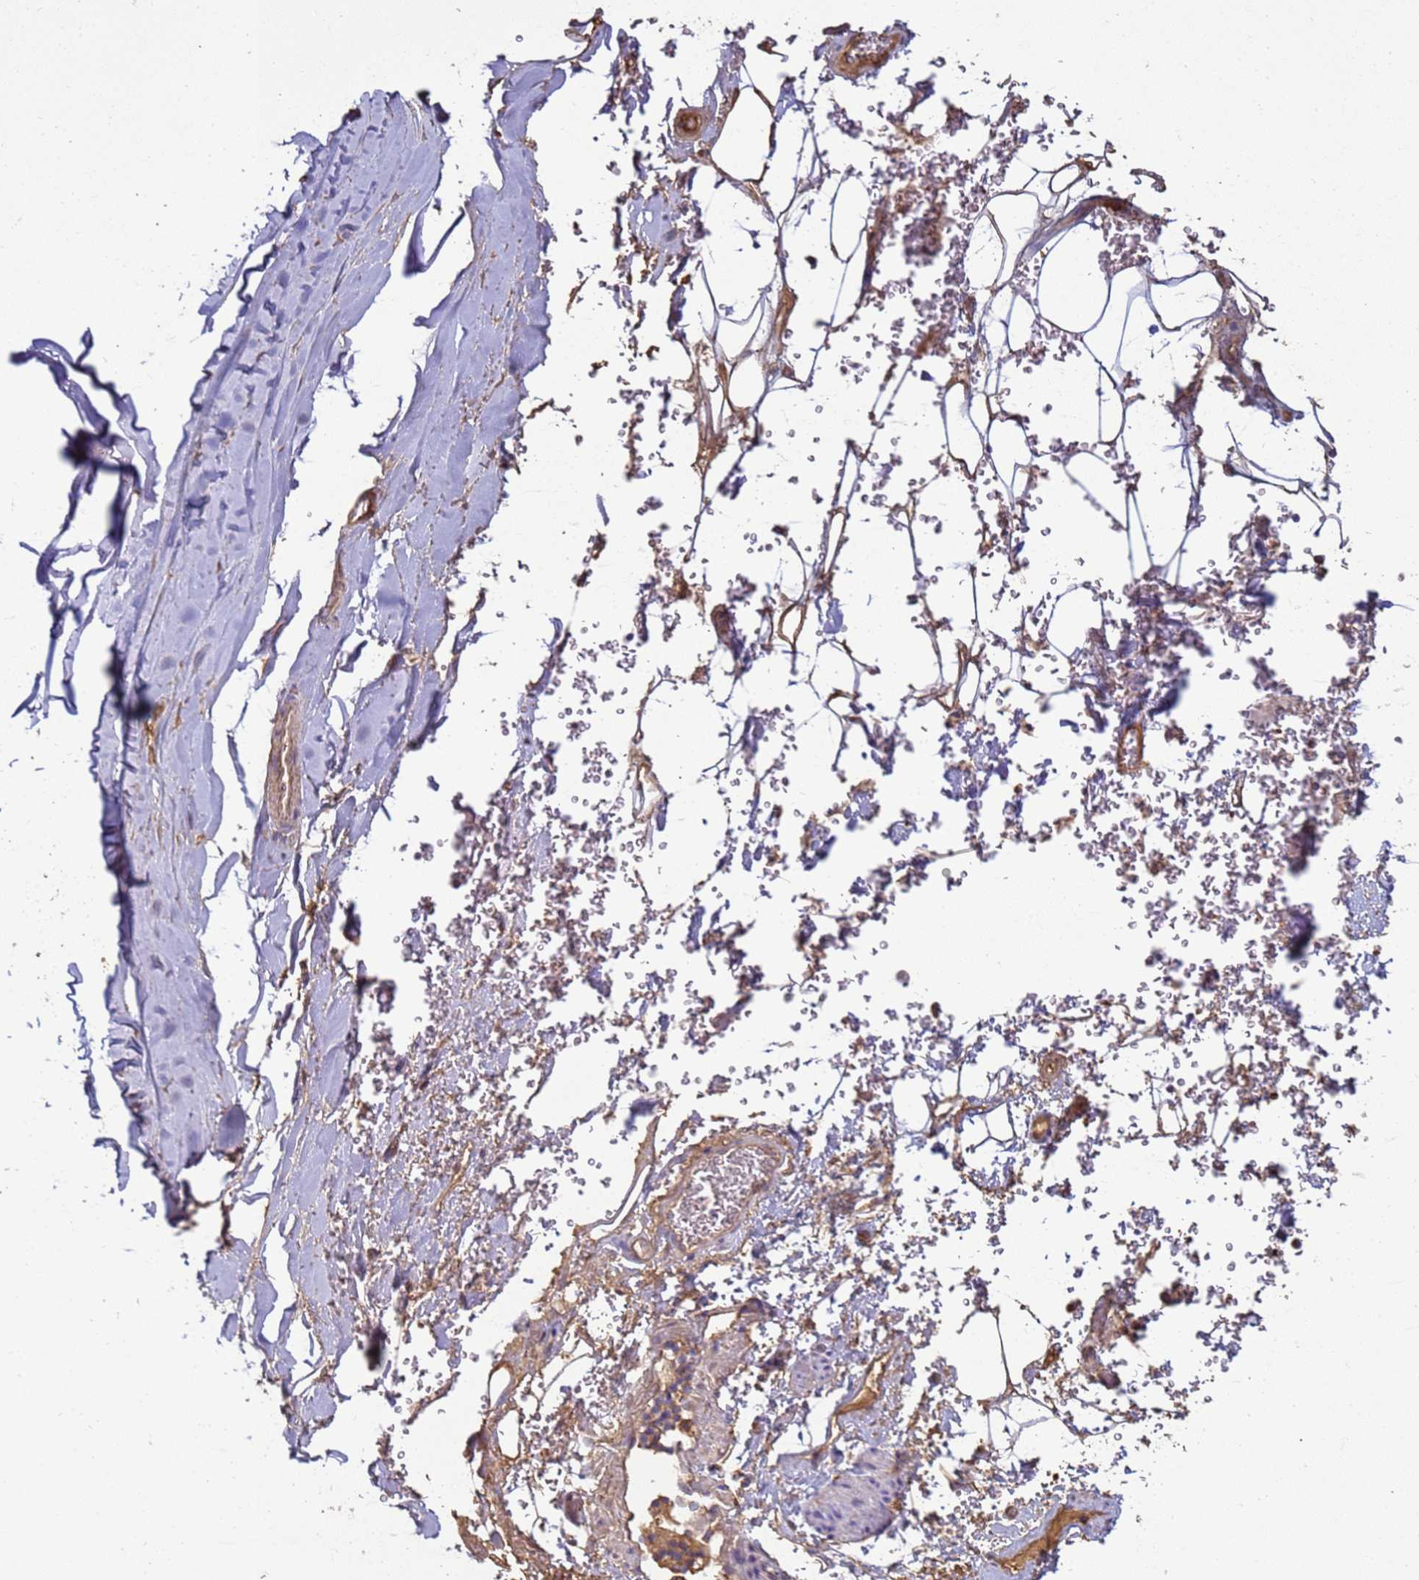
{"staining": {"intensity": "weak", "quantity": "25%-75%", "location": "cytoplasmic/membranous"}, "tissue": "adipose tissue", "cell_type": "Adipocytes", "image_type": "normal", "snomed": [{"axis": "morphology", "description": "Normal tissue, NOS"}, {"axis": "topography", "description": "Cartilage tissue"}], "caption": "IHC micrograph of benign adipose tissue: human adipose tissue stained using IHC demonstrates low levels of weak protein expression localized specifically in the cytoplasmic/membranous of adipocytes, appearing as a cytoplasmic/membranous brown color.", "gene": "SGIP1", "patient": {"sex": "female", "age": 63}}